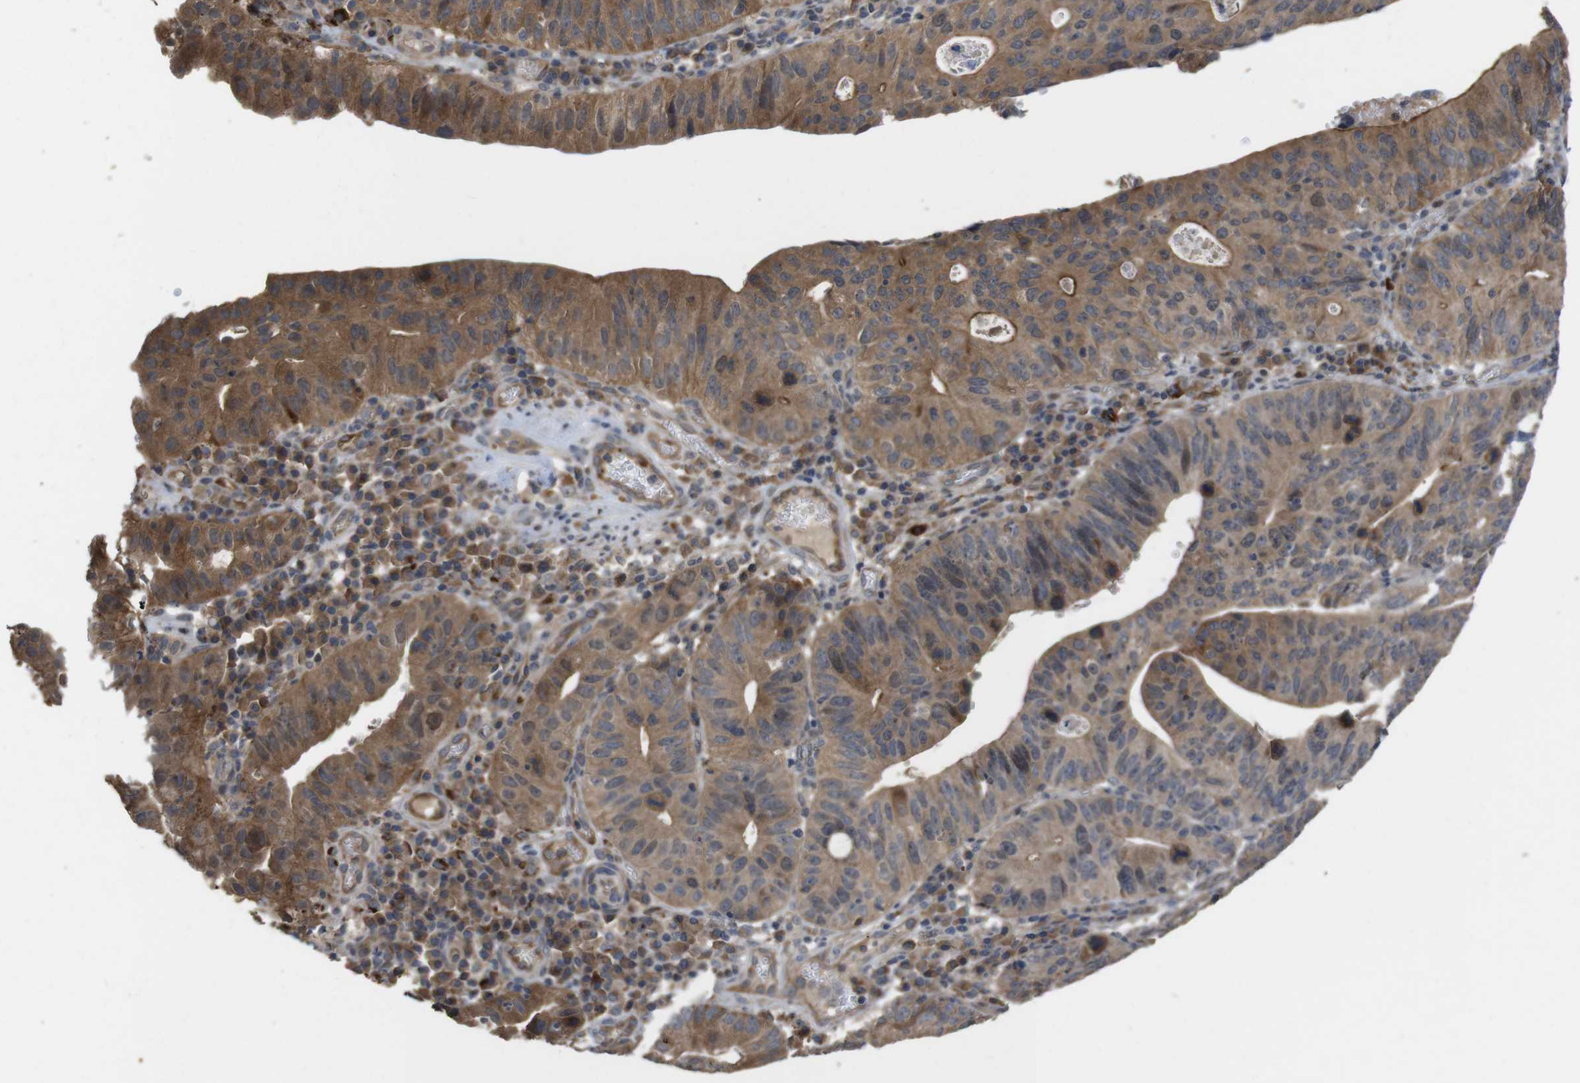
{"staining": {"intensity": "moderate", "quantity": ">75%", "location": "cytoplasmic/membranous,nuclear"}, "tissue": "stomach cancer", "cell_type": "Tumor cells", "image_type": "cancer", "snomed": [{"axis": "morphology", "description": "Adenocarcinoma, NOS"}, {"axis": "topography", "description": "Stomach"}], "caption": "Immunohistochemistry (IHC) micrograph of neoplastic tissue: stomach adenocarcinoma stained using IHC demonstrates medium levels of moderate protein expression localized specifically in the cytoplasmic/membranous and nuclear of tumor cells, appearing as a cytoplasmic/membranous and nuclear brown color.", "gene": "PCDHB10", "patient": {"sex": "male", "age": 59}}